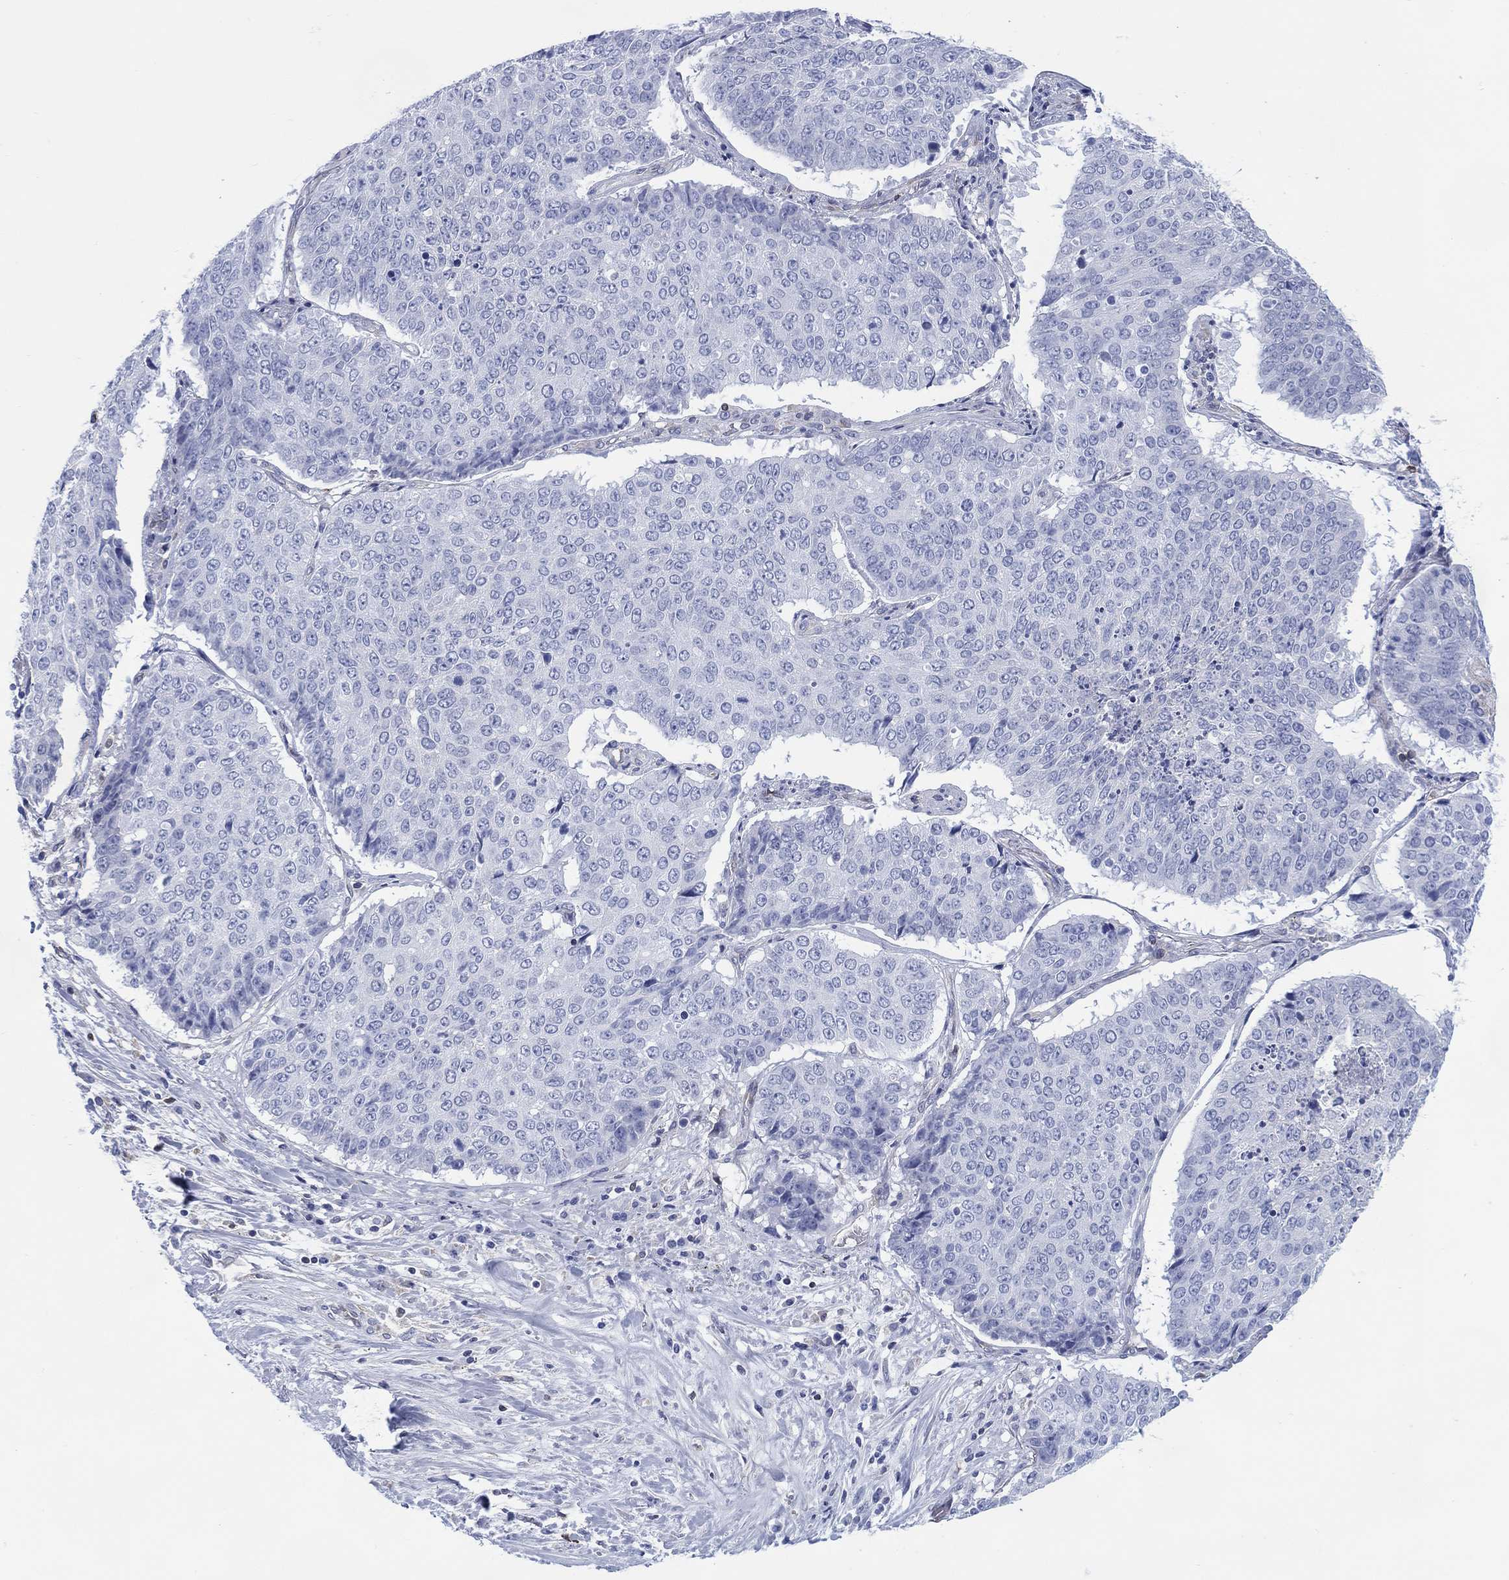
{"staining": {"intensity": "negative", "quantity": "none", "location": "none"}, "tissue": "lung cancer", "cell_type": "Tumor cells", "image_type": "cancer", "snomed": [{"axis": "morphology", "description": "Normal tissue, NOS"}, {"axis": "morphology", "description": "Squamous cell carcinoma, NOS"}, {"axis": "topography", "description": "Bronchus"}, {"axis": "topography", "description": "Lung"}], "caption": "Tumor cells show no significant positivity in squamous cell carcinoma (lung).", "gene": "DDI1", "patient": {"sex": "male", "age": 64}}